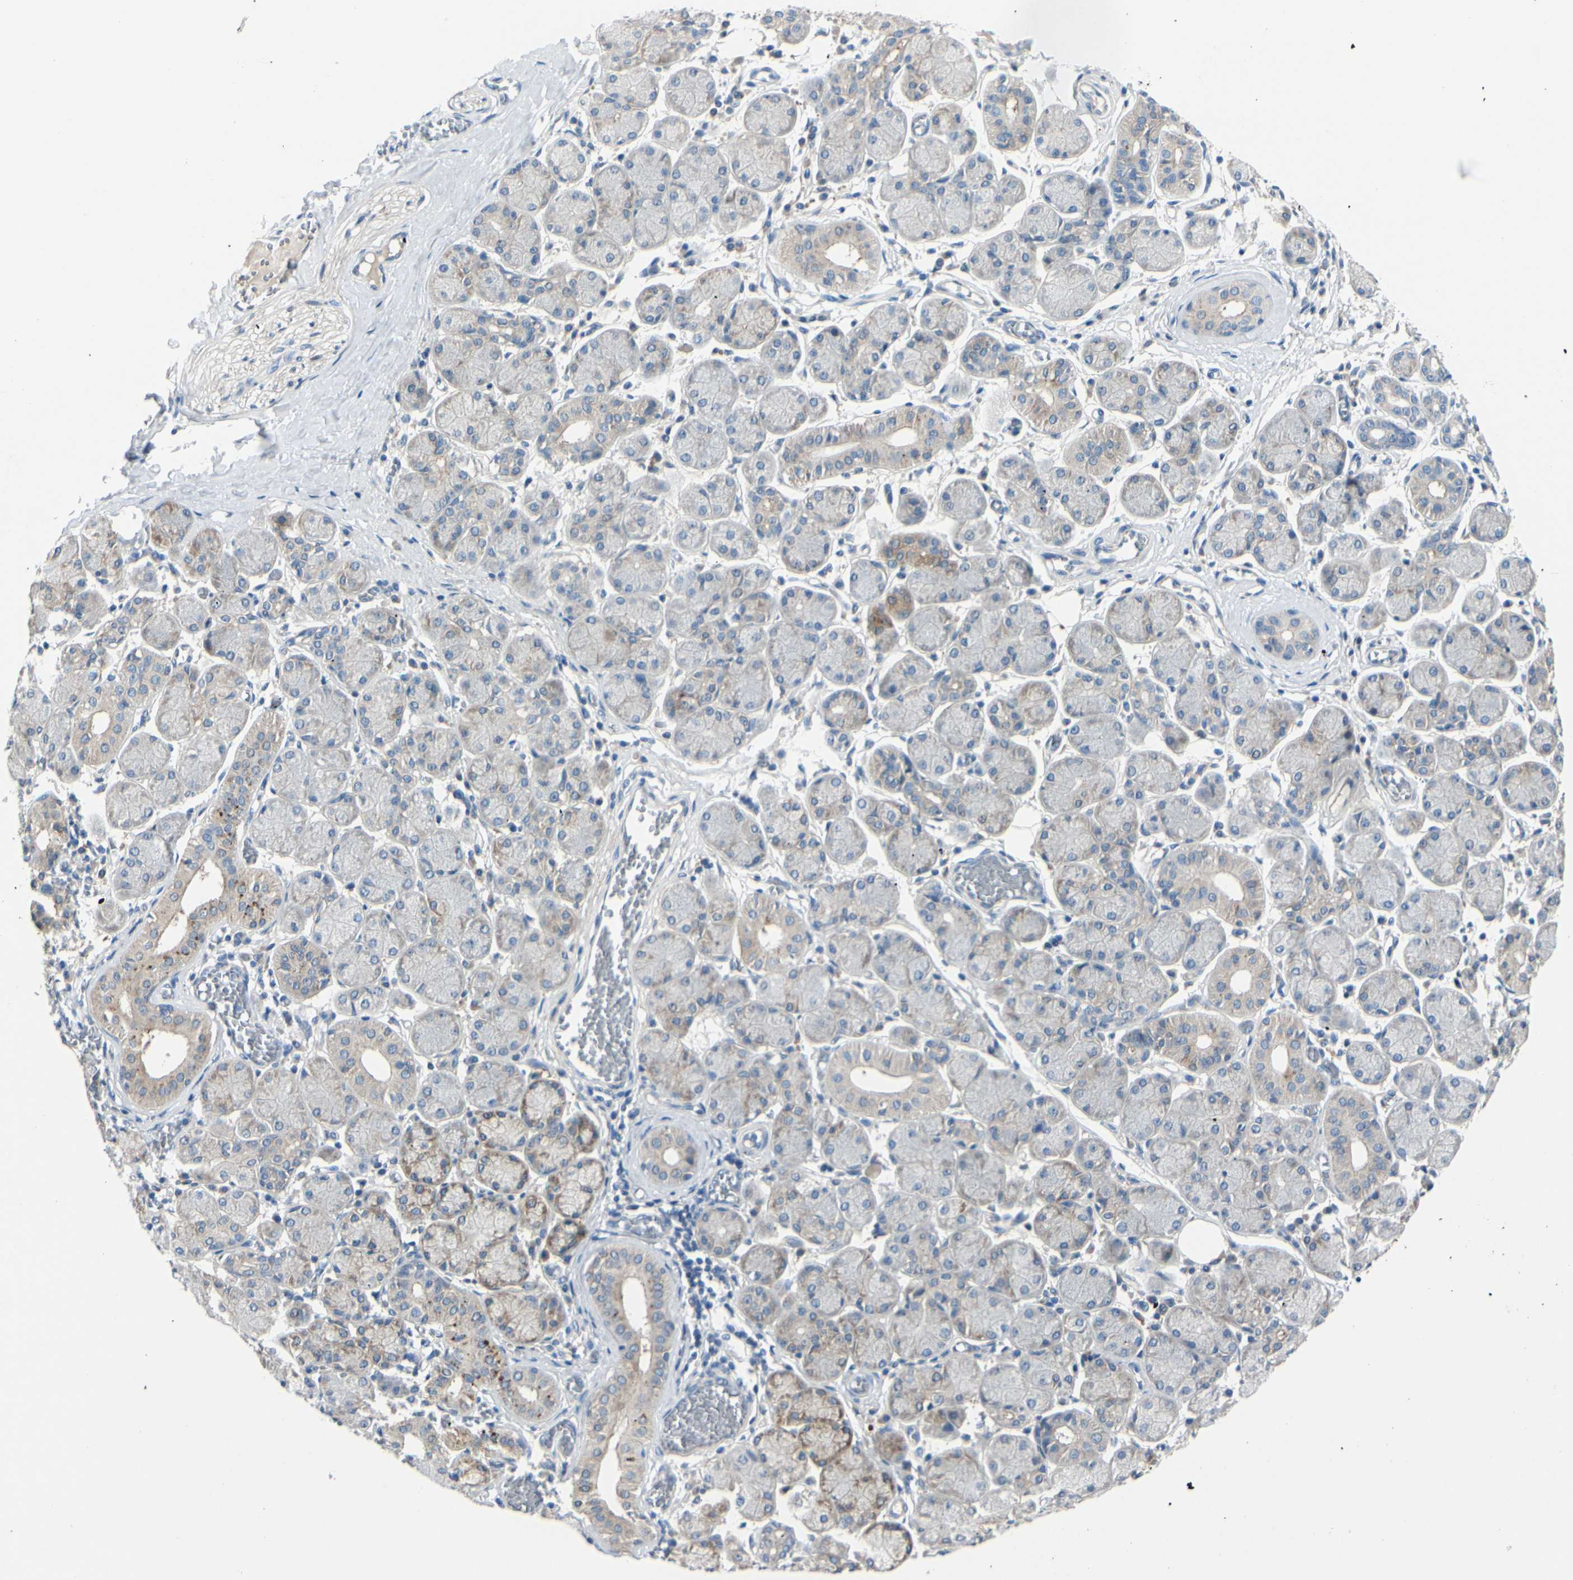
{"staining": {"intensity": "moderate", "quantity": "<25%", "location": "cytoplasmic/membranous"}, "tissue": "salivary gland", "cell_type": "Glandular cells", "image_type": "normal", "snomed": [{"axis": "morphology", "description": "Normal tissue, NOS"}, {"axis": "topography", "description": "Salivary gland"}], "caption": "Immunohistochemistry (IHC) histopathology image of normal salivary gland: salivary gland stained using immunohistochemistry (IHC) displays low levels of moderate protein expression localized specifically in the cytoplasmic/membranous of glandular cells, appearing as a cytoplasmic/membranous brown color.", "gene": "PEBP1", "patient": {"sex": "female", "age": 24}}